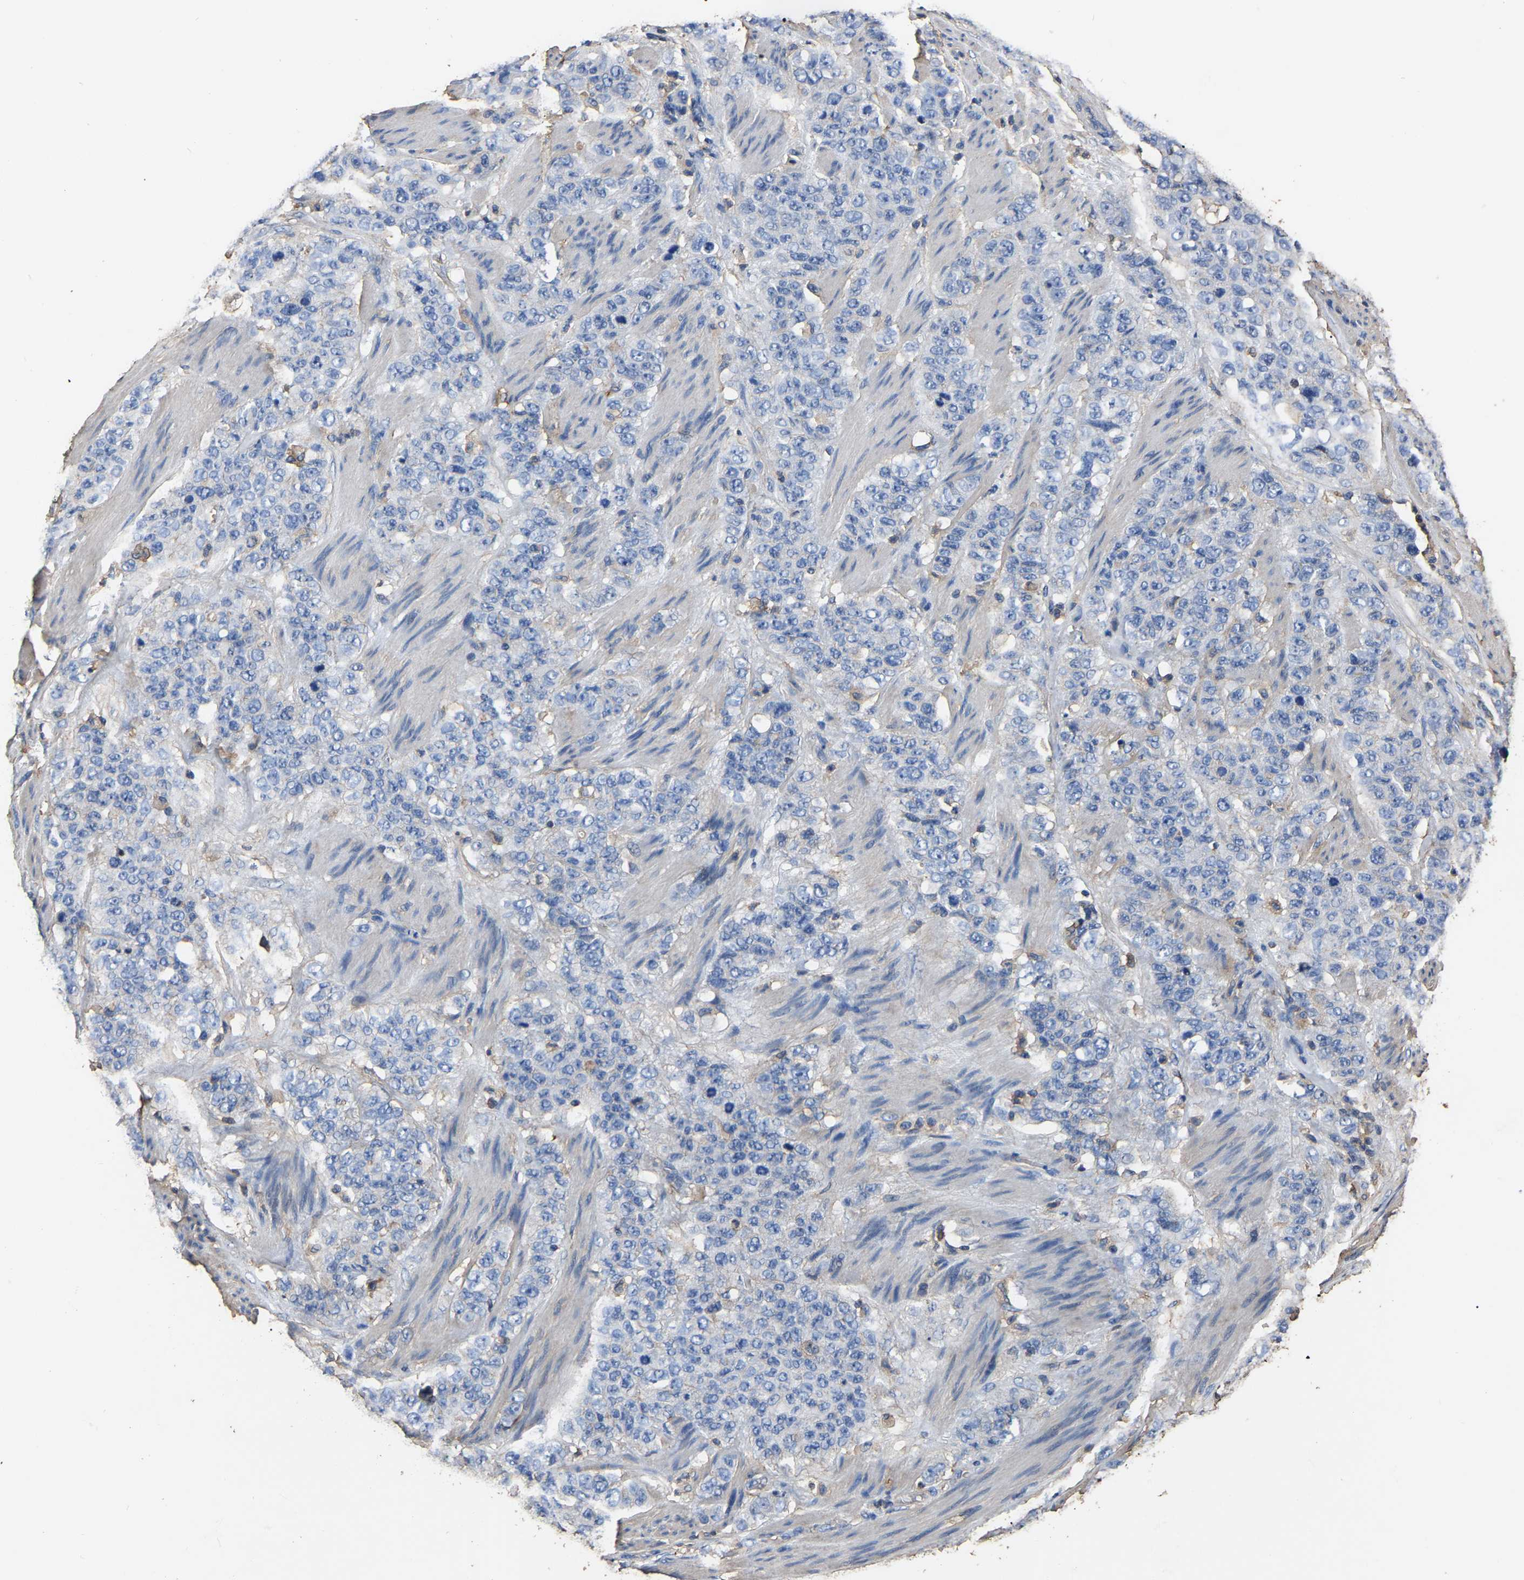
{"staining": {"intensity": "negative", "quantity": "none", "location": "none"}, "tissue": "stomach cancer", "cell_type": "Tumor cells", "image_type": "cancer", "snomed": [{"axis": "morphology", "description": "Adenocarcinoma, NOS"}, {"axis": "topography", "description": "Stomach"}], "caption": "Stomach adenocarcinoma stained for a protein using IHC demonstrates no staining tumor cells.", "gene": "ARMT1", "patient": {"sex": "male", "age": 48}}